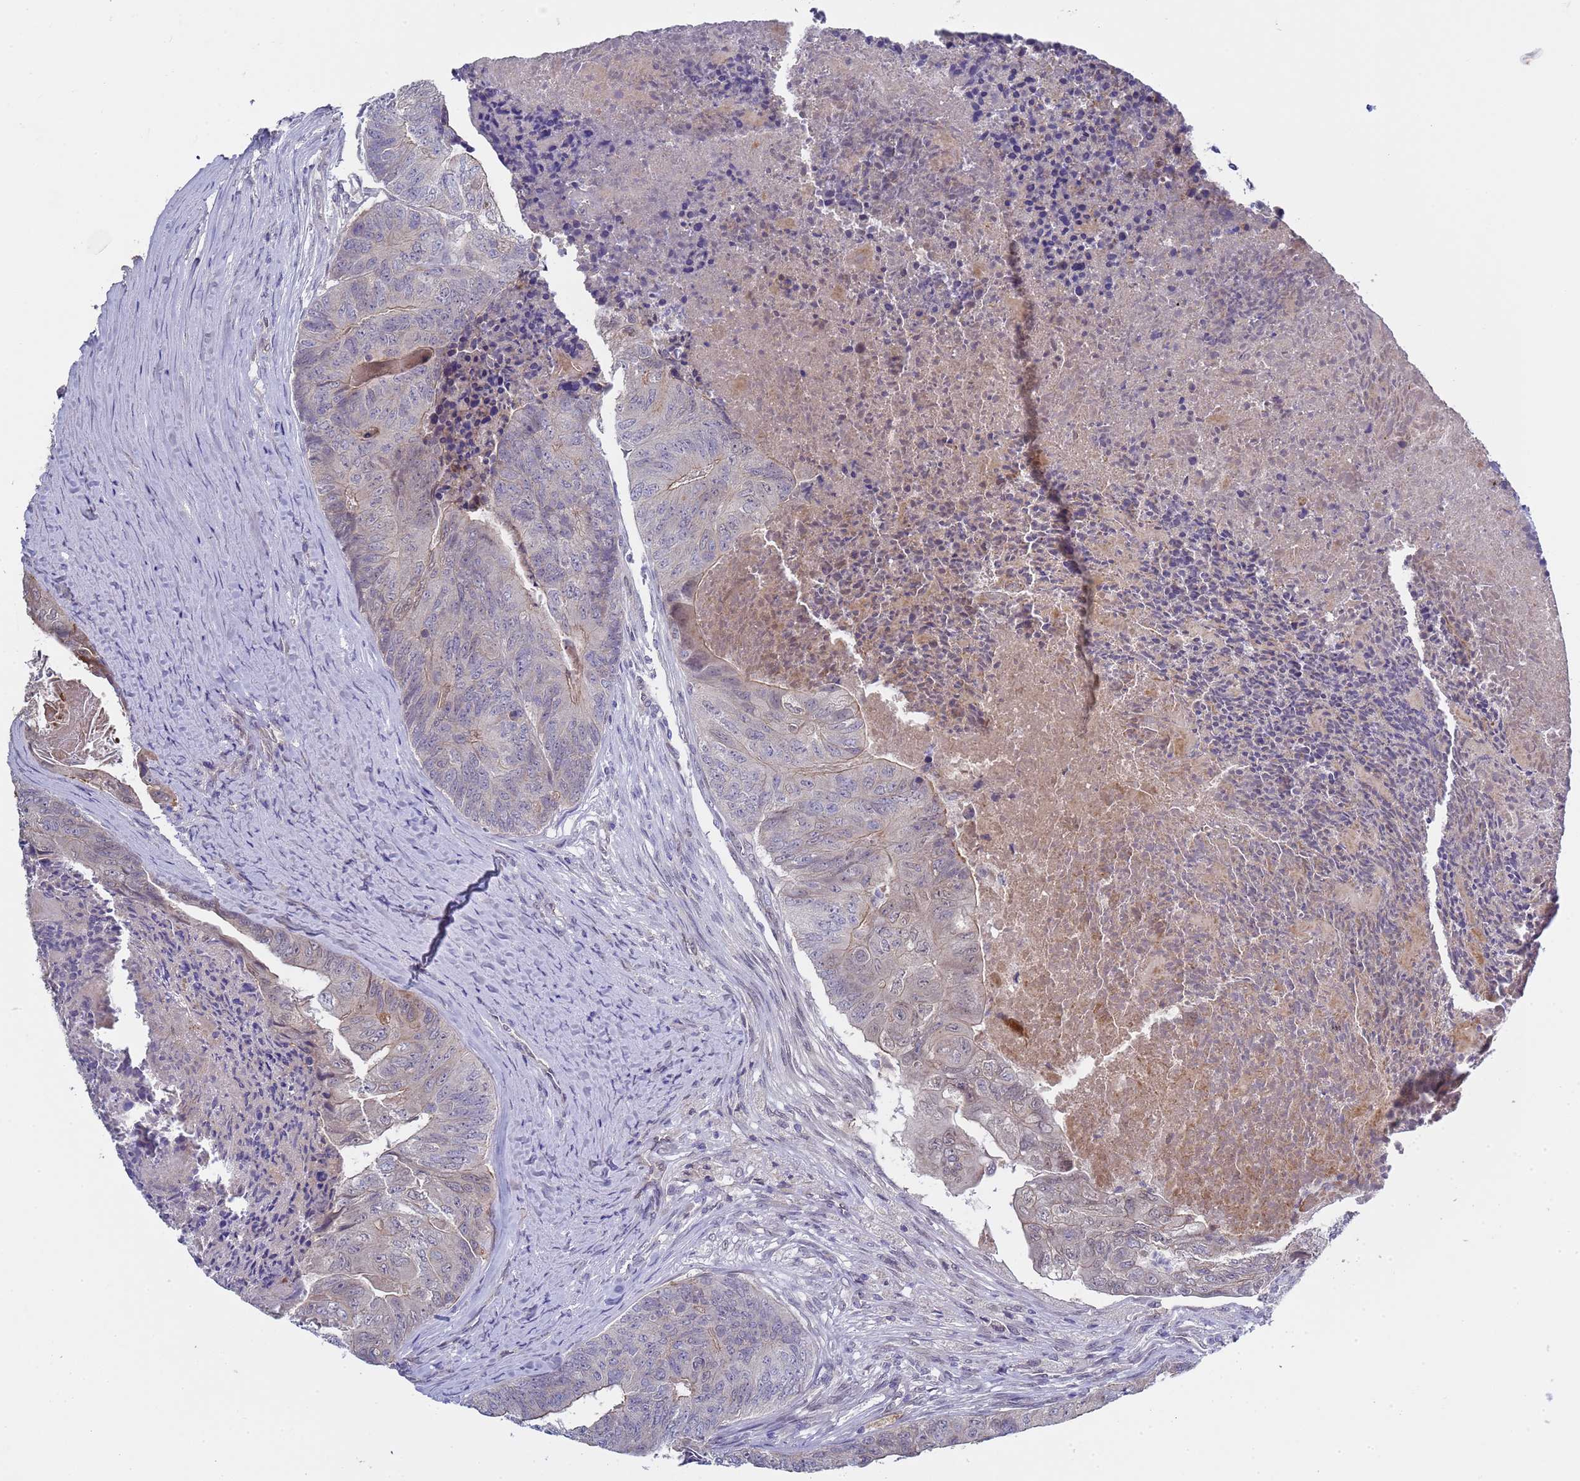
{"staining": {"intensity": "moderate", "quantity": "<25%", "location": "cytoplasmic/membranous"}, "tissue": "colorectal cancer", "cell_type": "Tumor cells", "image_type": "cancer", "snomed": [{"axis": "morphology", "description": "Adenocarcinoma, NOS"}, {"axis": "topography", "description": "Colon"}], "caption": "A brown stain labels moderate cytoplasmic/membranous expression of a protein in adenocarcinoma (colorectal) tumor cells.", "gene": "TRMT10A", "patient": {"sex": "female", "age": 67}}